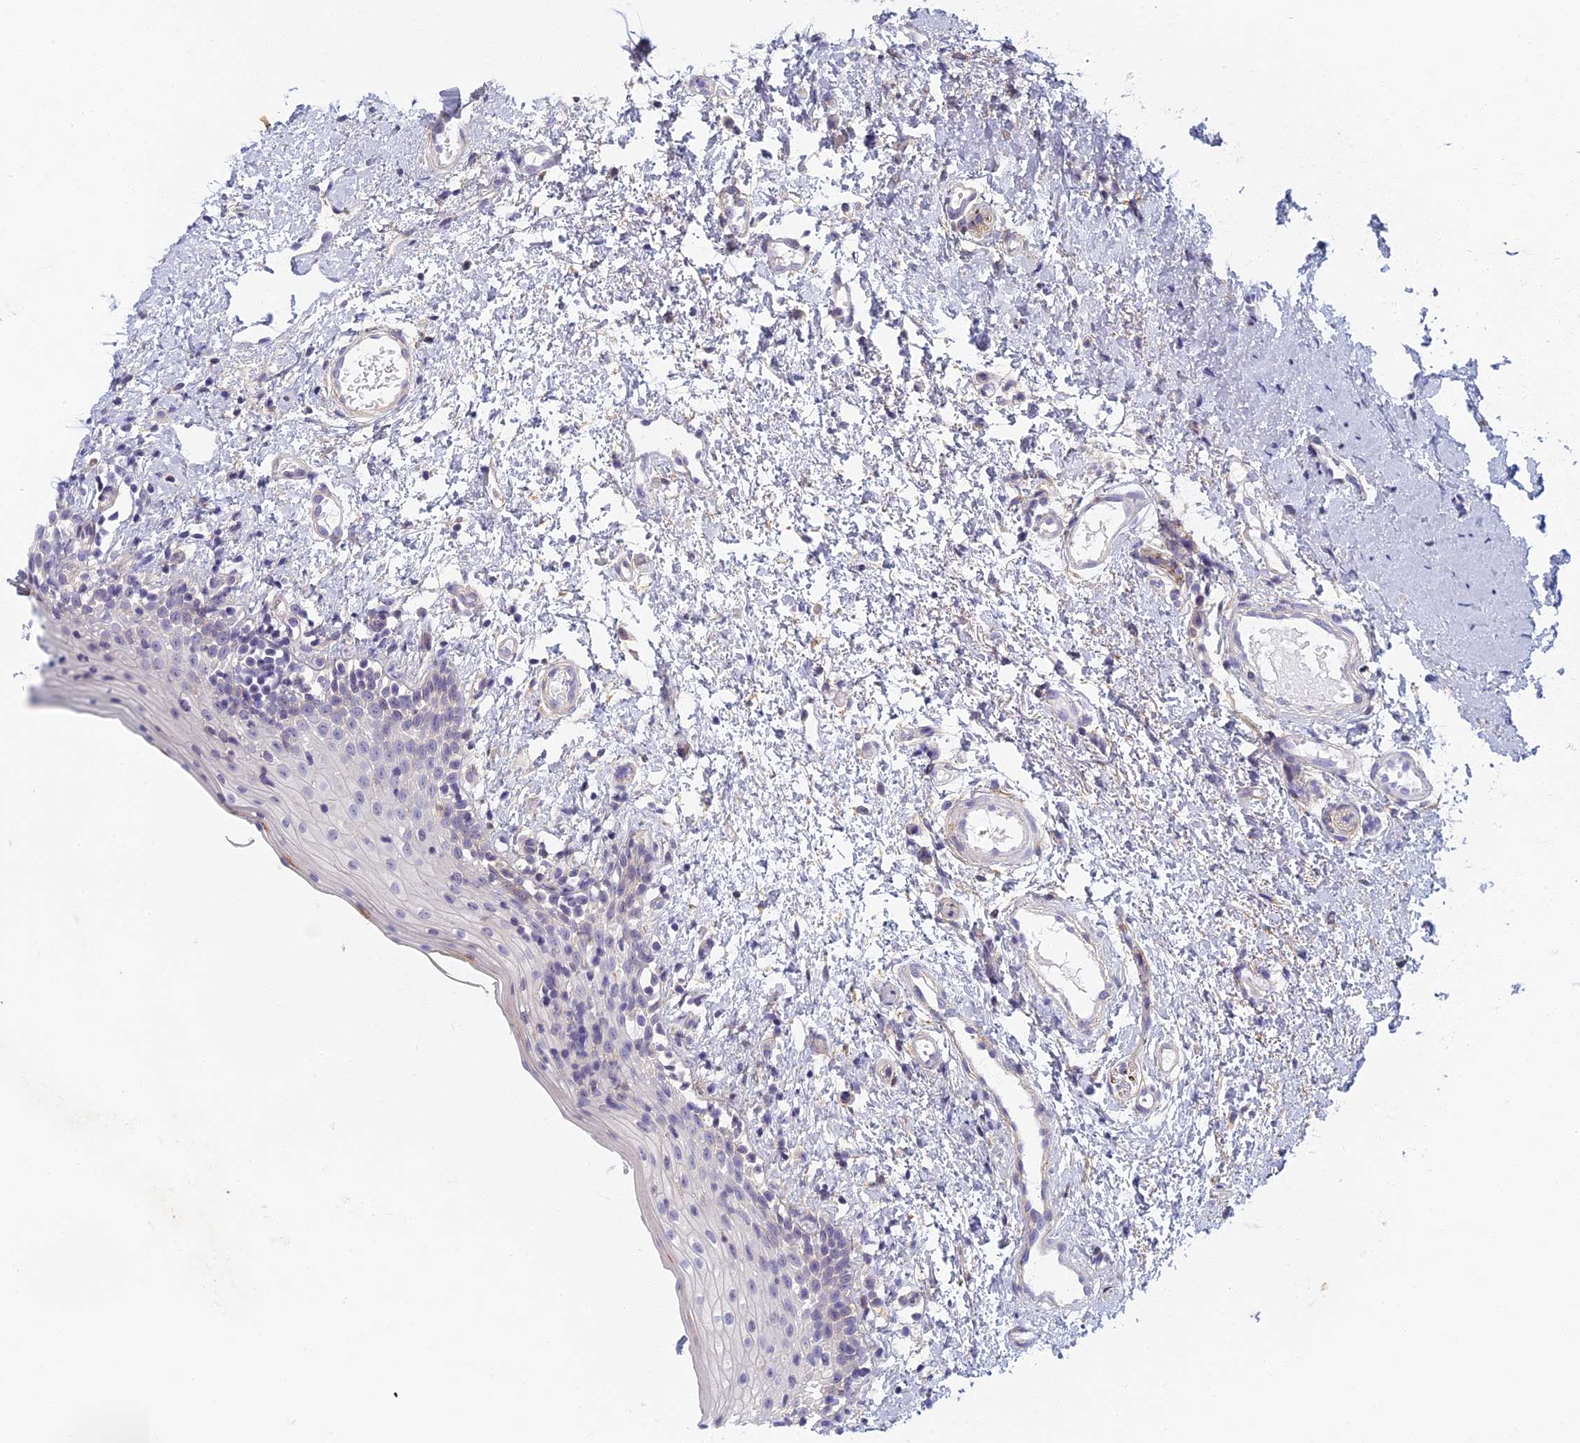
{"staining": {"intensity": "negative", "quantity": "none", "location": "none"}, "tissue": "oral mucosa", "cell_type": "Squamous epithelial cells", "image_type": "normal", "snomed": [{"axis": "morphology", "description": "Normal tissue, NOS"}, {"axis": "topography", "description": "Oral tissue"}], "caption": "An image of human oral mucosa is negative for staining in squamous epithelial cells. (Brightfield microscopy of DAB immunohistochemistry at high magnification).", "gene": "DDX51", "patient": {"sex": "female", "age": 13}}